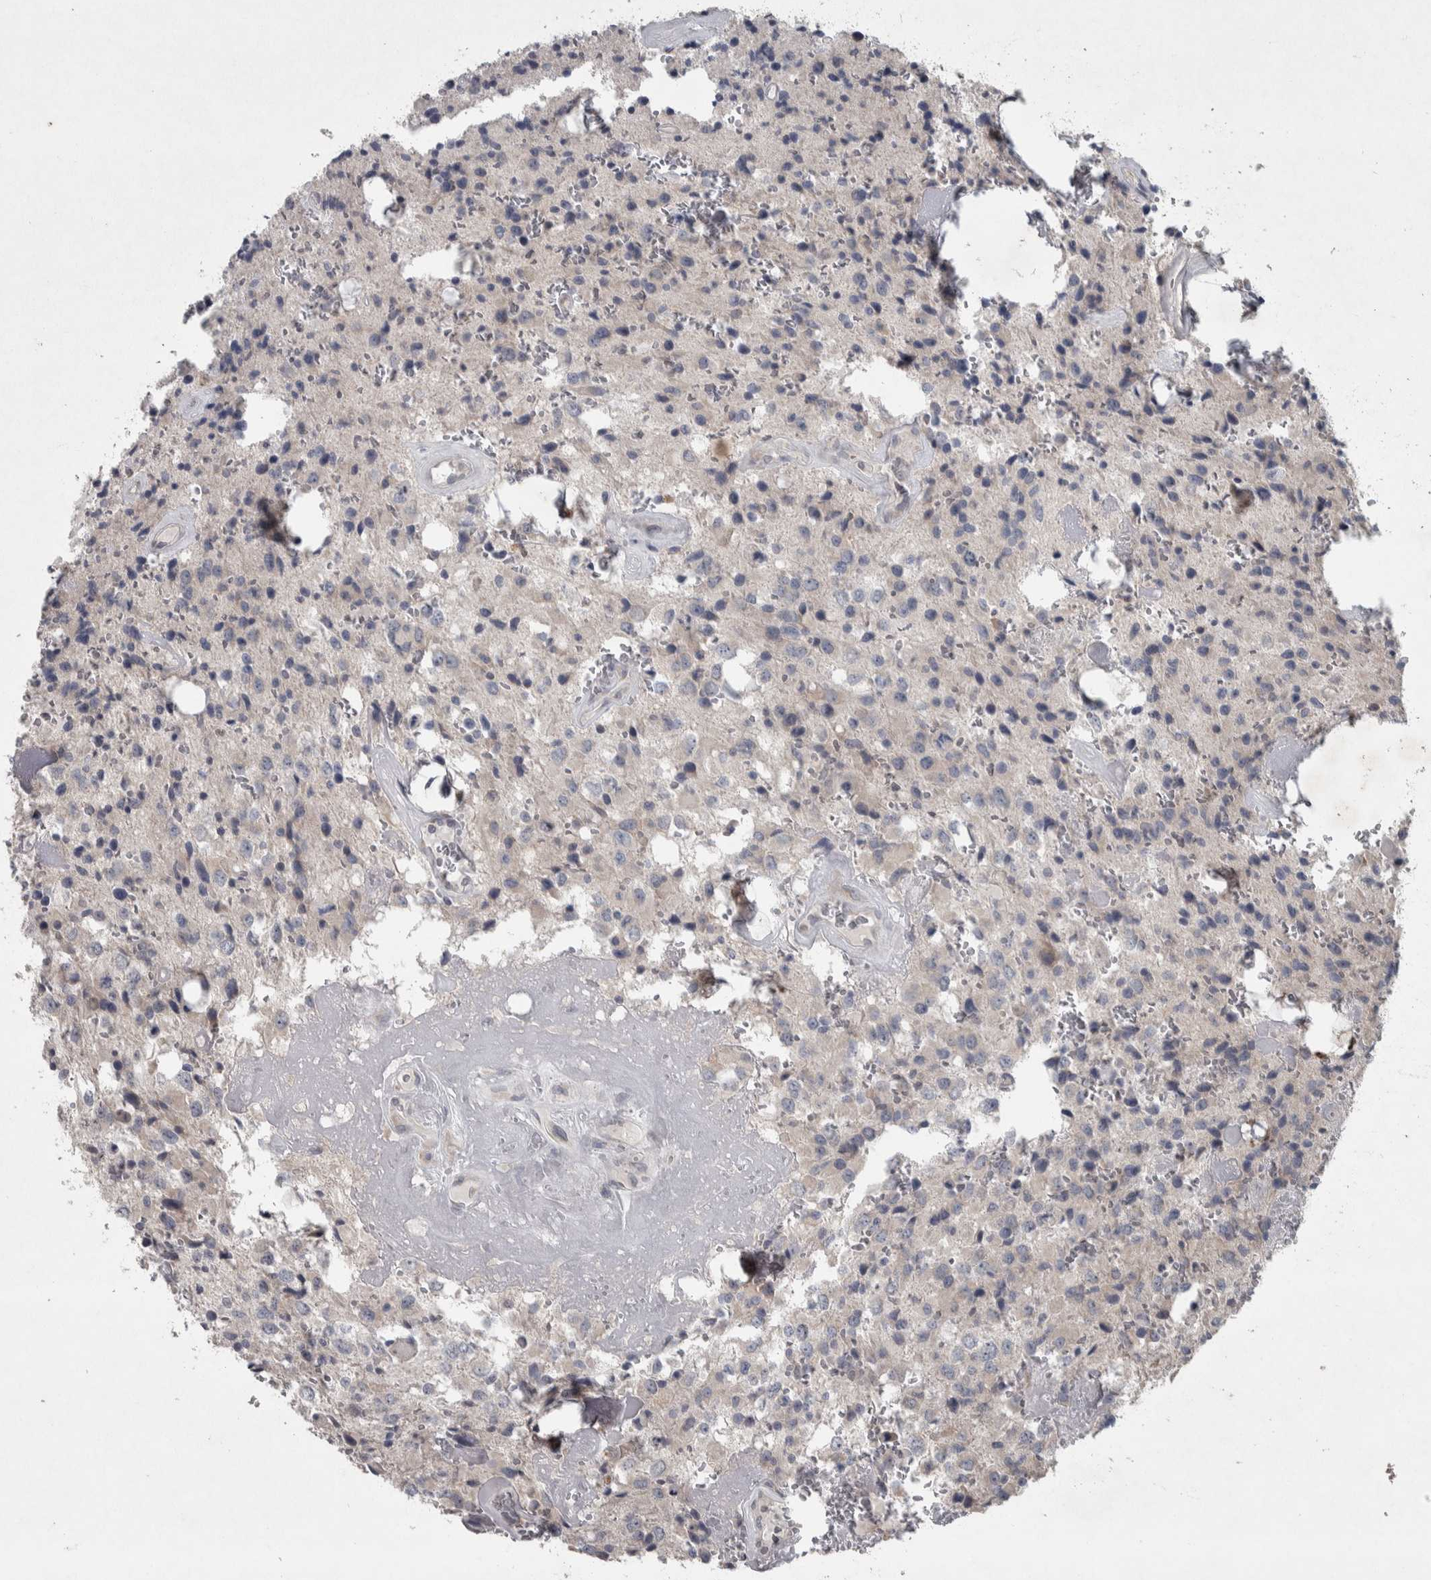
{"staining": {"intensity": "negative", "quantity": "none", "location": "none"}, "tissue": "glioma", "cell_type": "Tumor cells", "image_type": "cancer", "snomed": [{"axis": "morphology", "description": "Glioma, malignant, Low grade"}, {"axis": "topography", "description": "Brain"}], "caption": "Immunohistochemistry image of neoplastic tissue: human glioma stained with DAB shows no significant protein positivity in tumor cells.", "gene": "SRP68", "patient": {"sex": "male", "age": 58}}